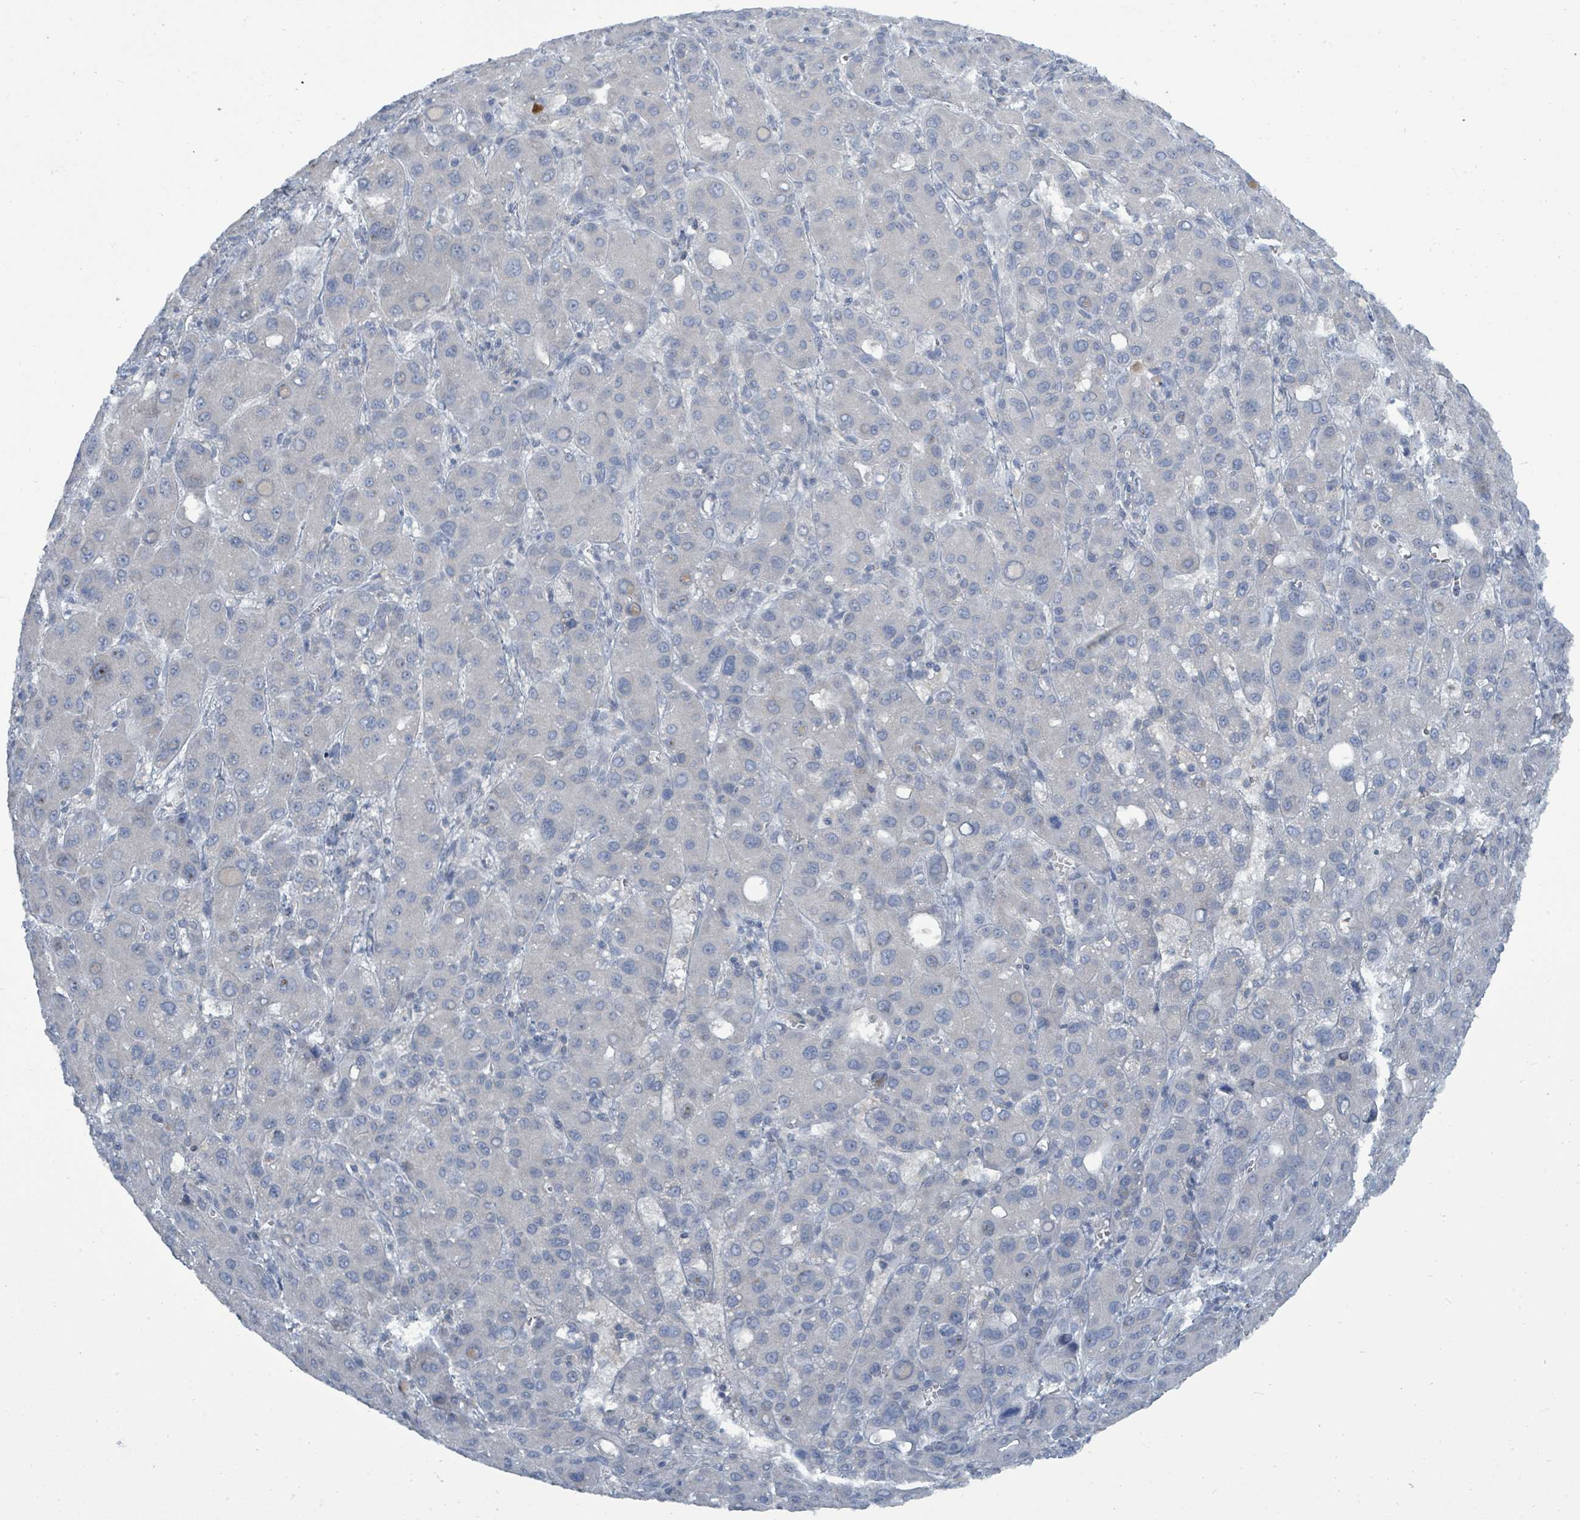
{"staining": {"intensity": "negative", "quantity": "none", "location": "none"}, "tissue": "liver cancer", "cell_type": "Tumor cells", "image_type": "cancer", "snomed": [{"axis": "morphology", "description": "Carcinoma, Hepatocellular, NOS"}, {"axis": "topography", "description": "Liver"}], "caption": "Liver hepatocellular carcinoma stained for a protein using immunohistochemistry exhibits no positivity tumor cells.", "gene": "SLC25A23", "patient": {"sex": "male", "age": 55}}